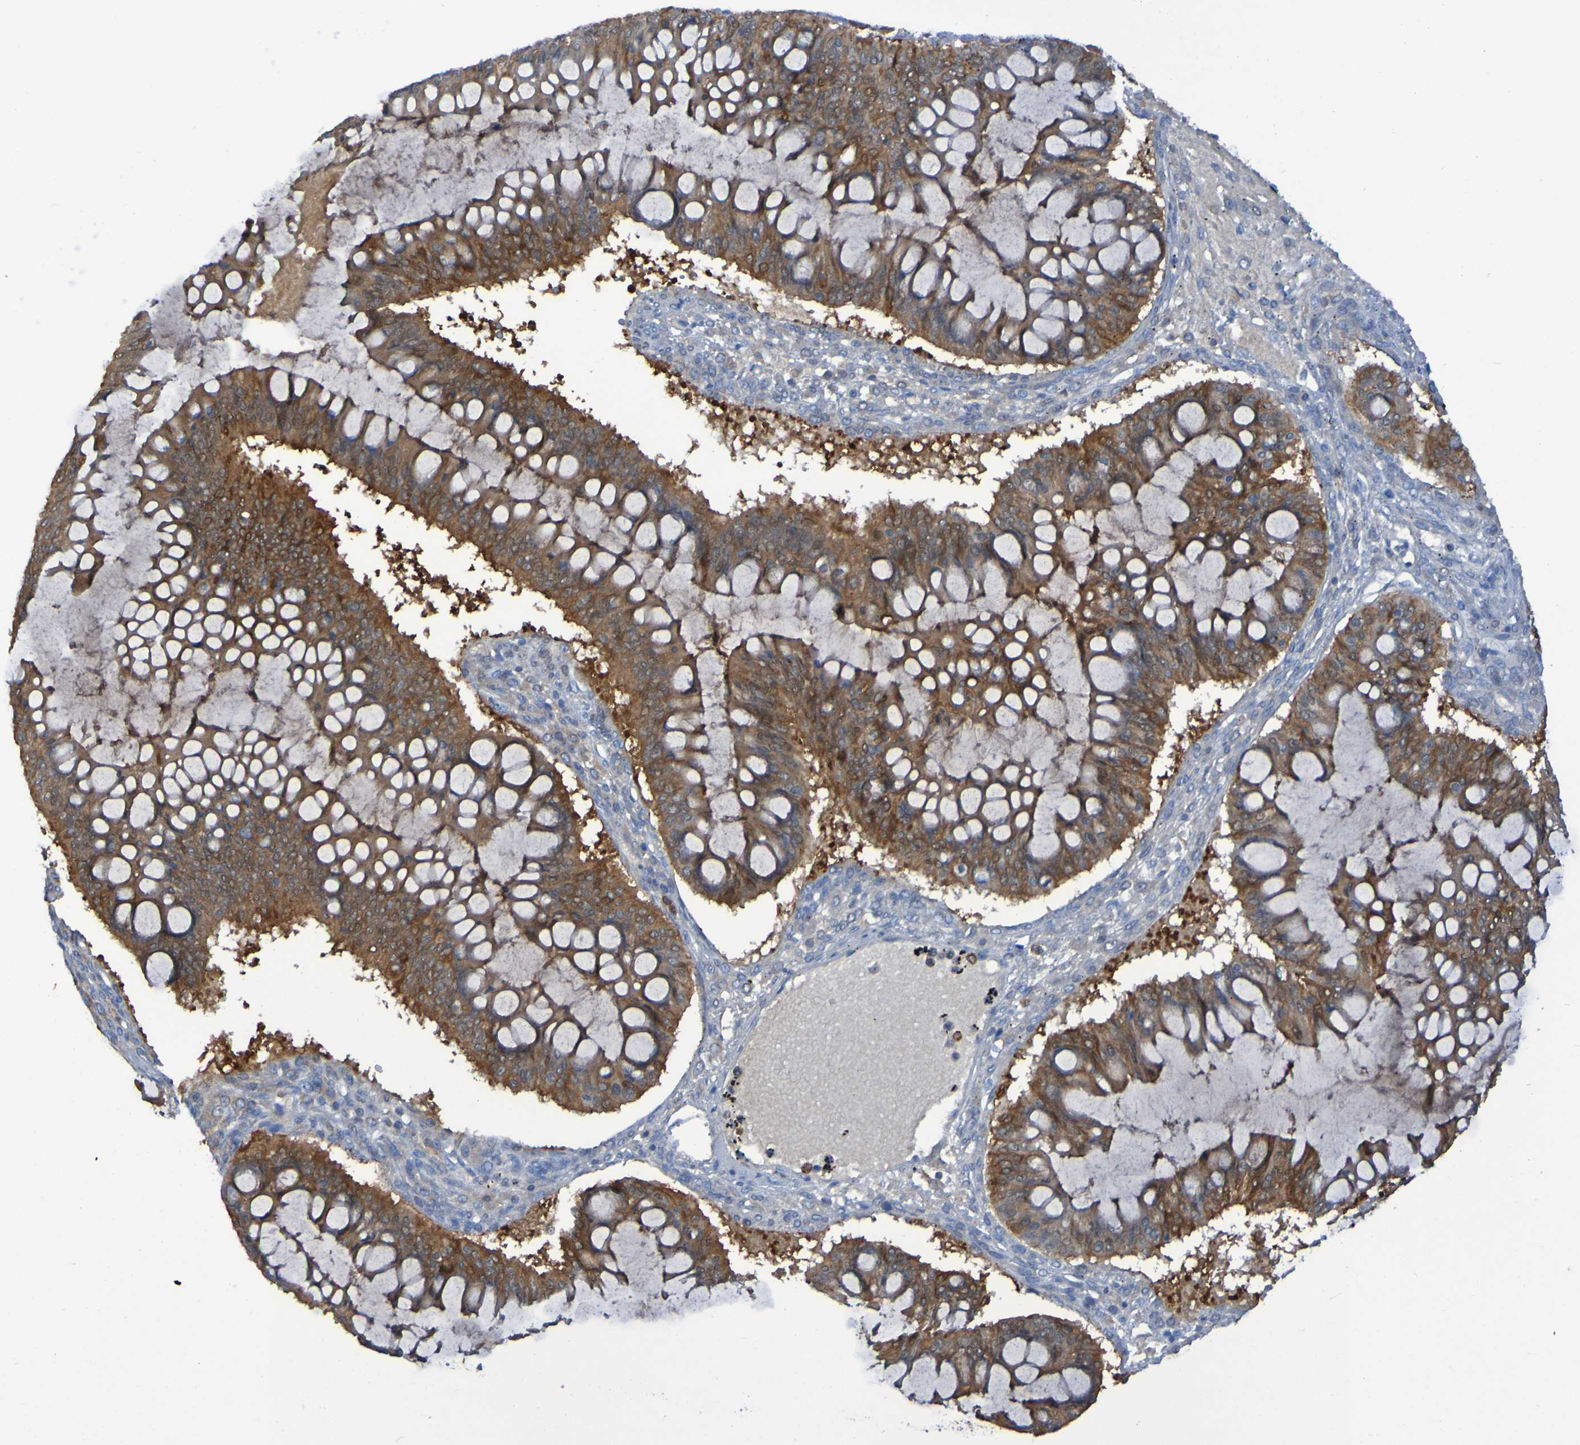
{"staining": {"intensity": "moderate", "quantity": ">75%", "location": "cytoplasmic/membranous"}, "tissue": "ovarian cancer", "cell_type": "Tumor cells", "image_type": "cancer", "snomed": [{"axis": "morphology", "description": "Cystadenocarcinoma, mucinous, NOS"}, {"axis": "topography", "description": "Ovary"}], "caption": "The micrograph exhibits staining of ovarian cancer, revealing moderate cytoplasmic/membranous protein staining (brown color) within tumor cells. The staining was performed using DAB (3,3'-diaminobenzidine), with brown indicating positive protein expression. Nuclei are stained blue with hematoxylin.", "gene": "MPPE1", "patient": {"sex": "female", "age": 73}}